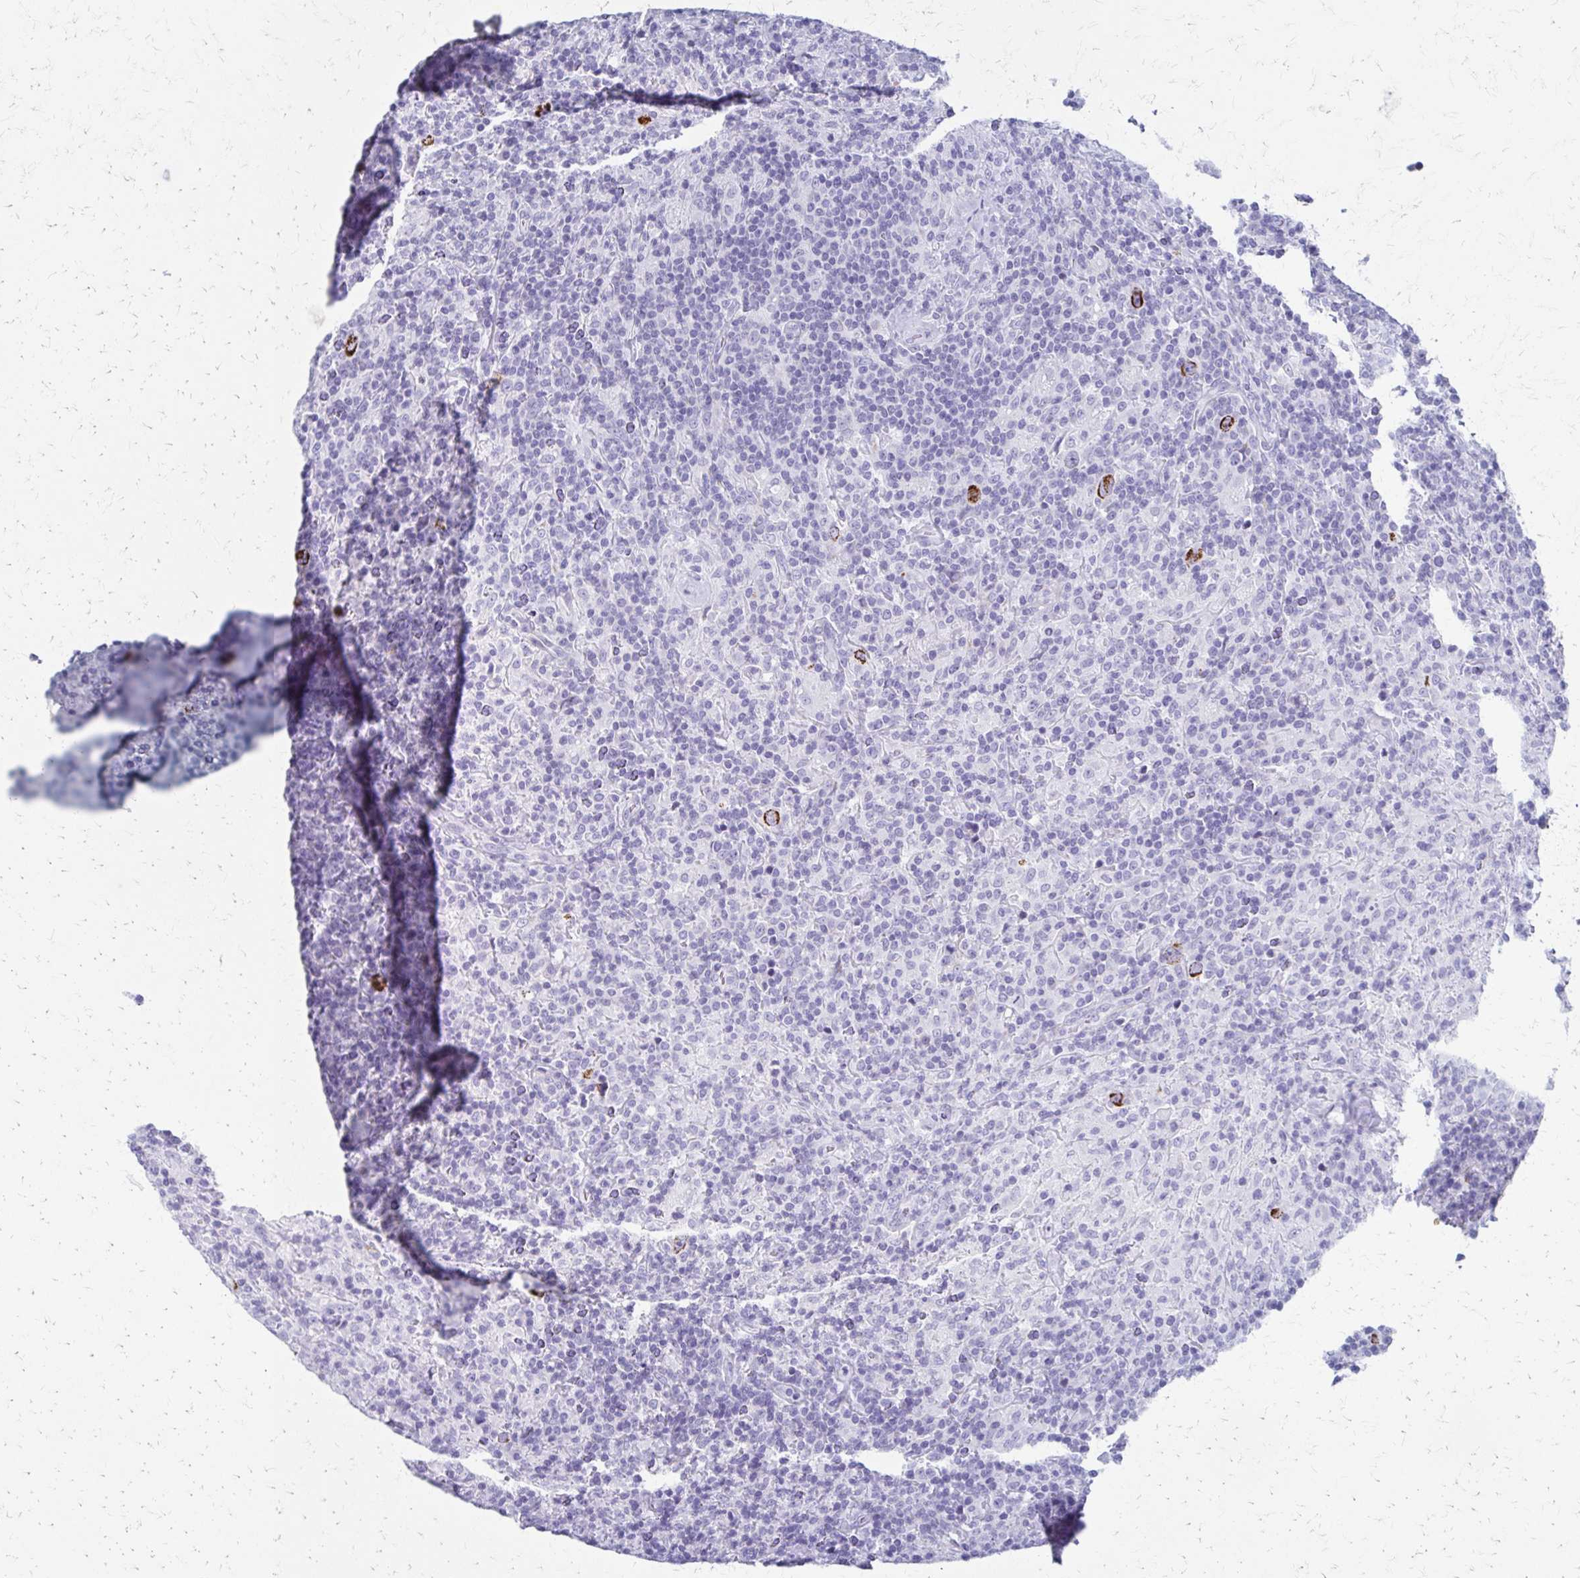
{"staining": {"intensity": "moderate", "quantity": ">75%", "location": "cytoplasmic/membranous"}, "tissue": "lymphoma", "cell_type": "Tumor cells", "image_type": "cancer", "snomed": [{"axis": "morphology", "description": "Hodgkin's disease, NOS"}, {"axis": "topography", "description": "Lymph node"}], "caption": "Immunohistochemical staining of human Hodgkin's disease shows medium levels of moderate cytoplasmic/membranous protein staining in about >75% of tumor cells.", "gene": "ZSCAN5B", "patient": {"sex": "male", "age": 70}}